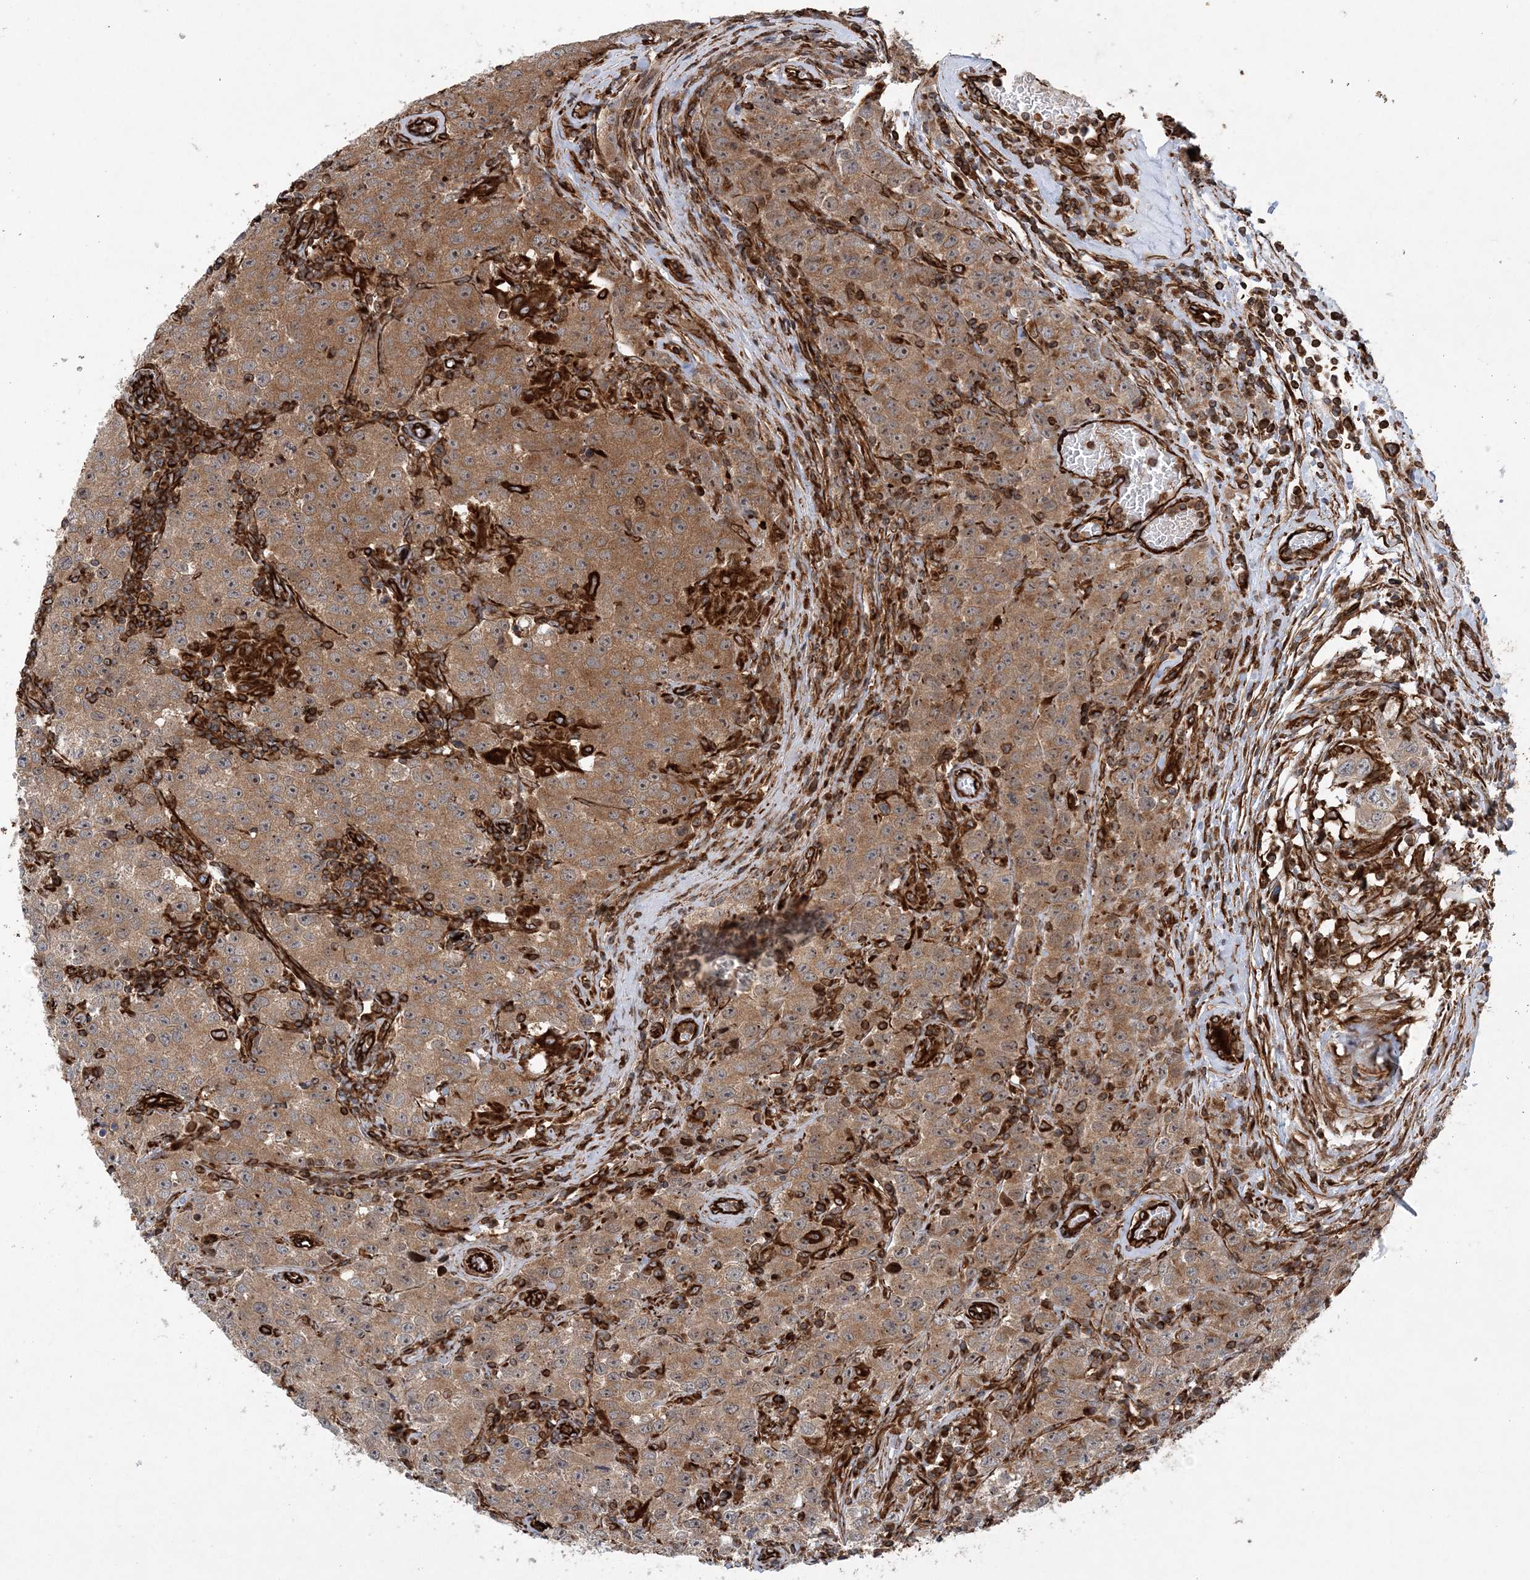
{"staining": {"intensity": "moderate", "quantity": "25%-75%", "location": "cytoplasmic/membranous"}, "tissue": "testis cancer", "cell_type": "Tumor cells", "image_type": "cancer", "snomed": [{"axis": "morphology", "description": "Seminoma, NOS"}, {"axis": "morphology", "description": "Carcinoma, Embryonal, NOS"}, {"axis": "topography", "description": "Testis"}], "caption": "Brown immunohistochemical staining in human testis seminoma reveals moderate cytoplasmic/membranous positivity in about 25%-75% of tumor cells.", "gene": "FAM114A2", "patient": {"sex": "male", "age": 43}}